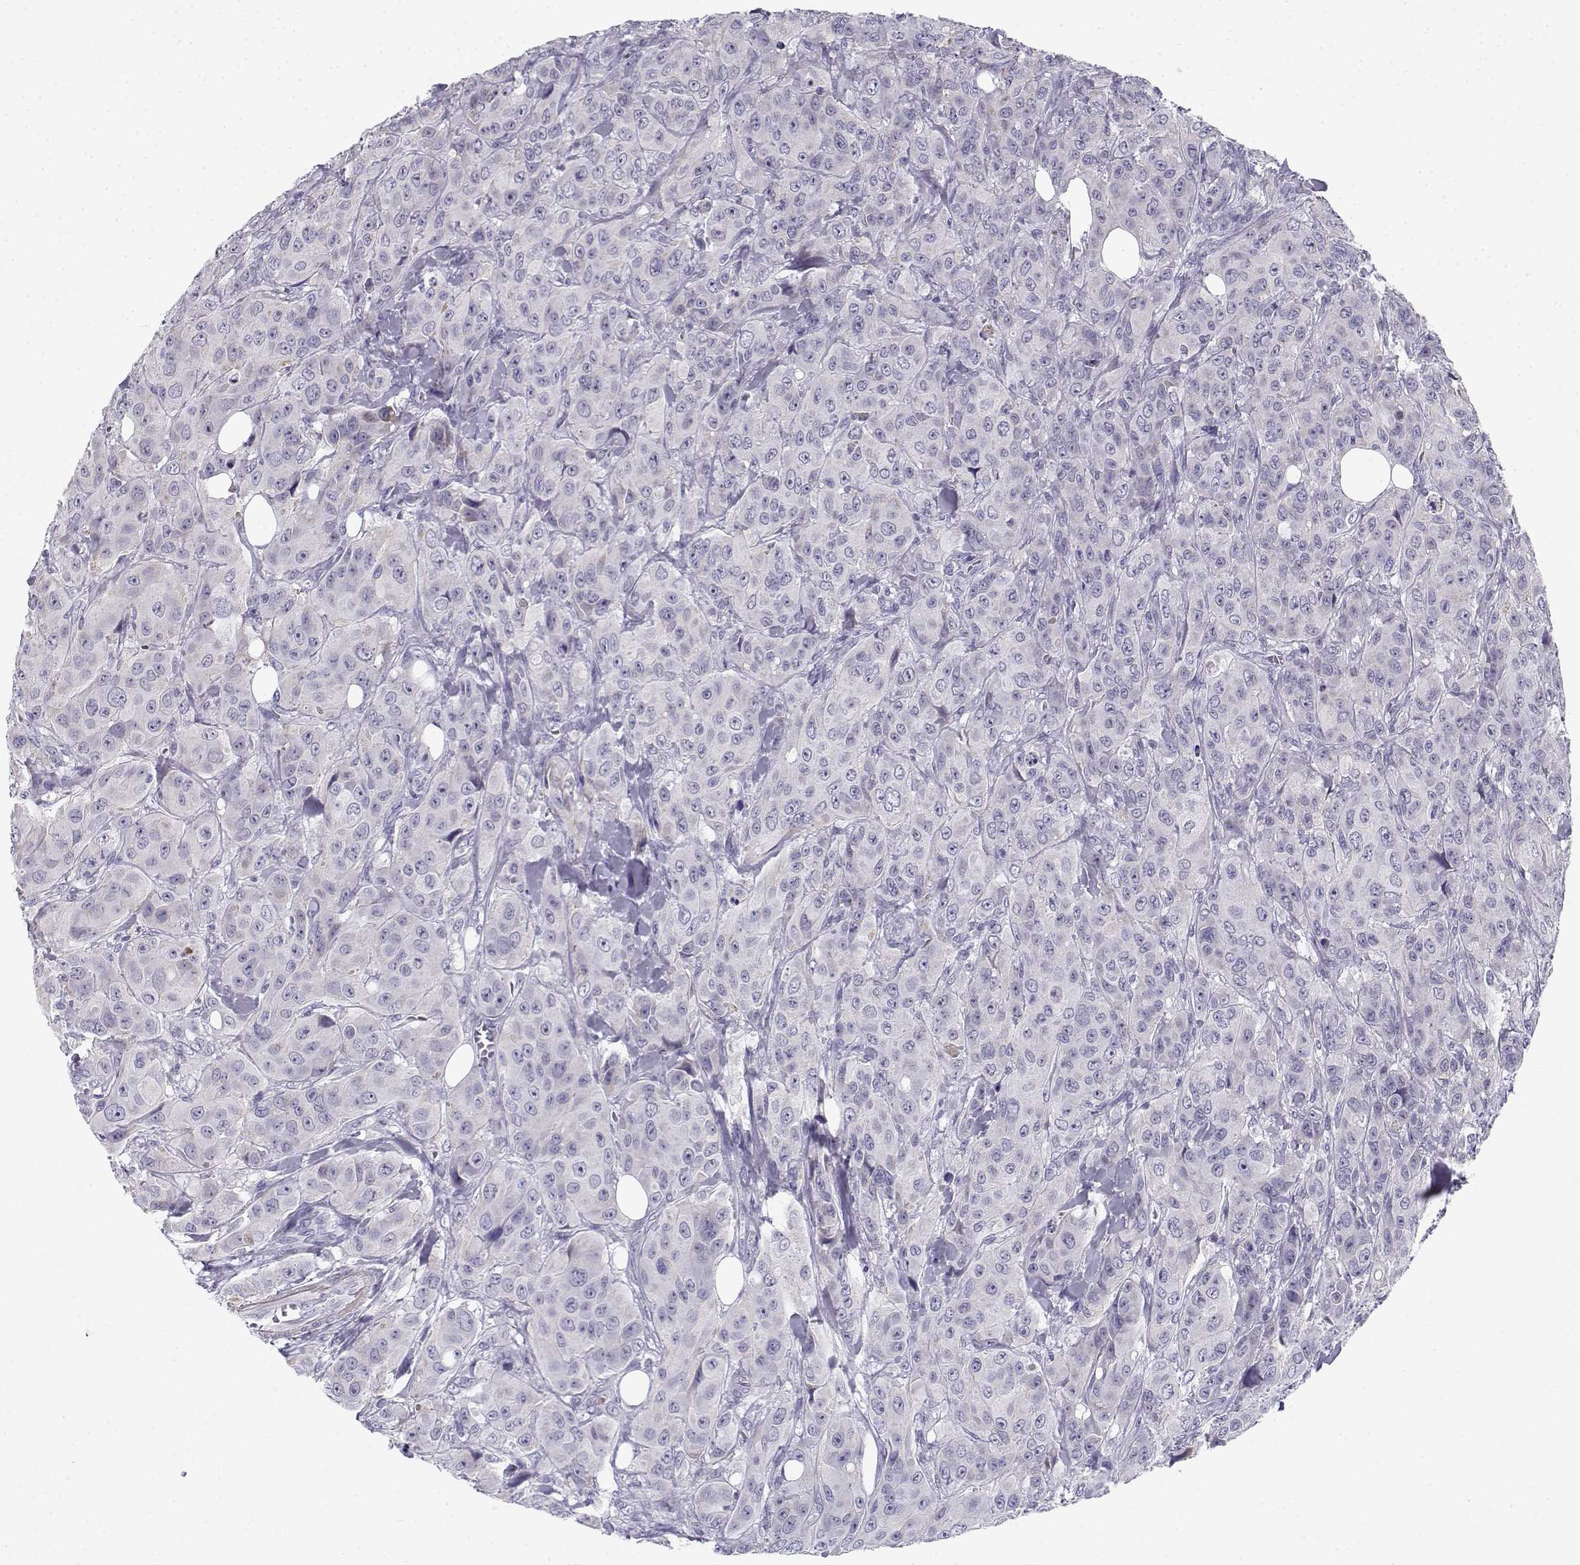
{"staining": {"intensity": "negative", "quantity": "none", "location": "none"}, "tissue": "breast cancer", "cell_type": "Tumor cells", "image_type": "cancer", "snomed": [{"axis": "morphology", "description": "Duct carcinoma"}, {"axis": "topography", "description": "Breast"}], "caption": "This is a histopathology image of IHC staining of breast invasive ductal carcinoma, which shows no staining in tumor cells.", "gene": "CREB3L3", "patient": {"sex": "female", "age": 43}}